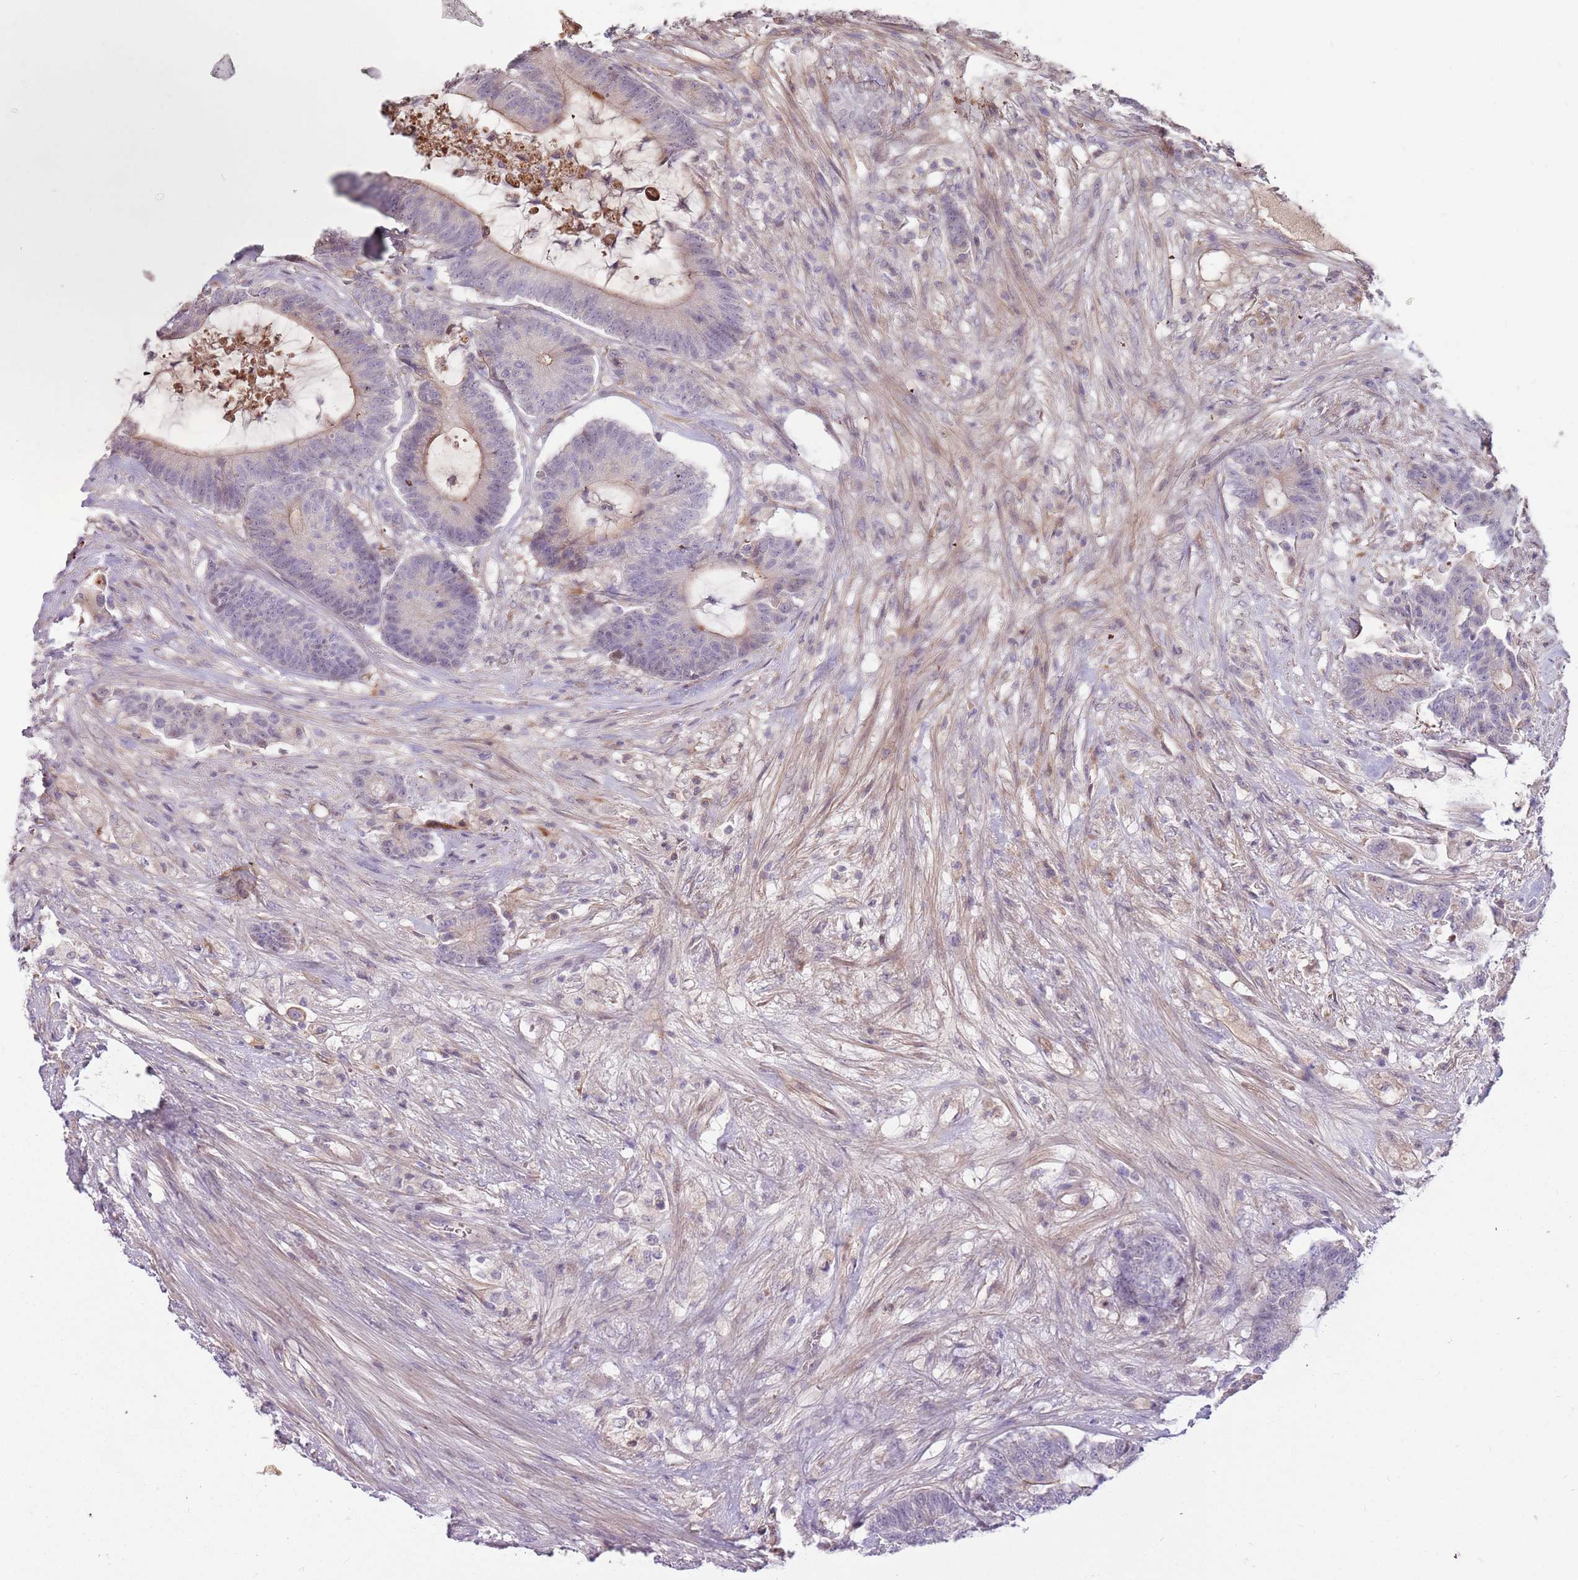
{"staining": {"intensity": "weak", "quantity": "<25%", "location": "cytoplasmic/membranous"}, "tissue": "colorectal cancer", "cell_type": "Tumor cells", "image_type": "cancer", "snomed": [{"axis": "morphology", "description": "Adenocarcinoma, NOS"}, {"axis": "topography", "description": "Colon"}], "caption": "Tumor cells are negative for brown protein staining in adenocarcinoma (colorectal).", "gene": "MCUB", "patient": {"sex": "female", "age": 84}}